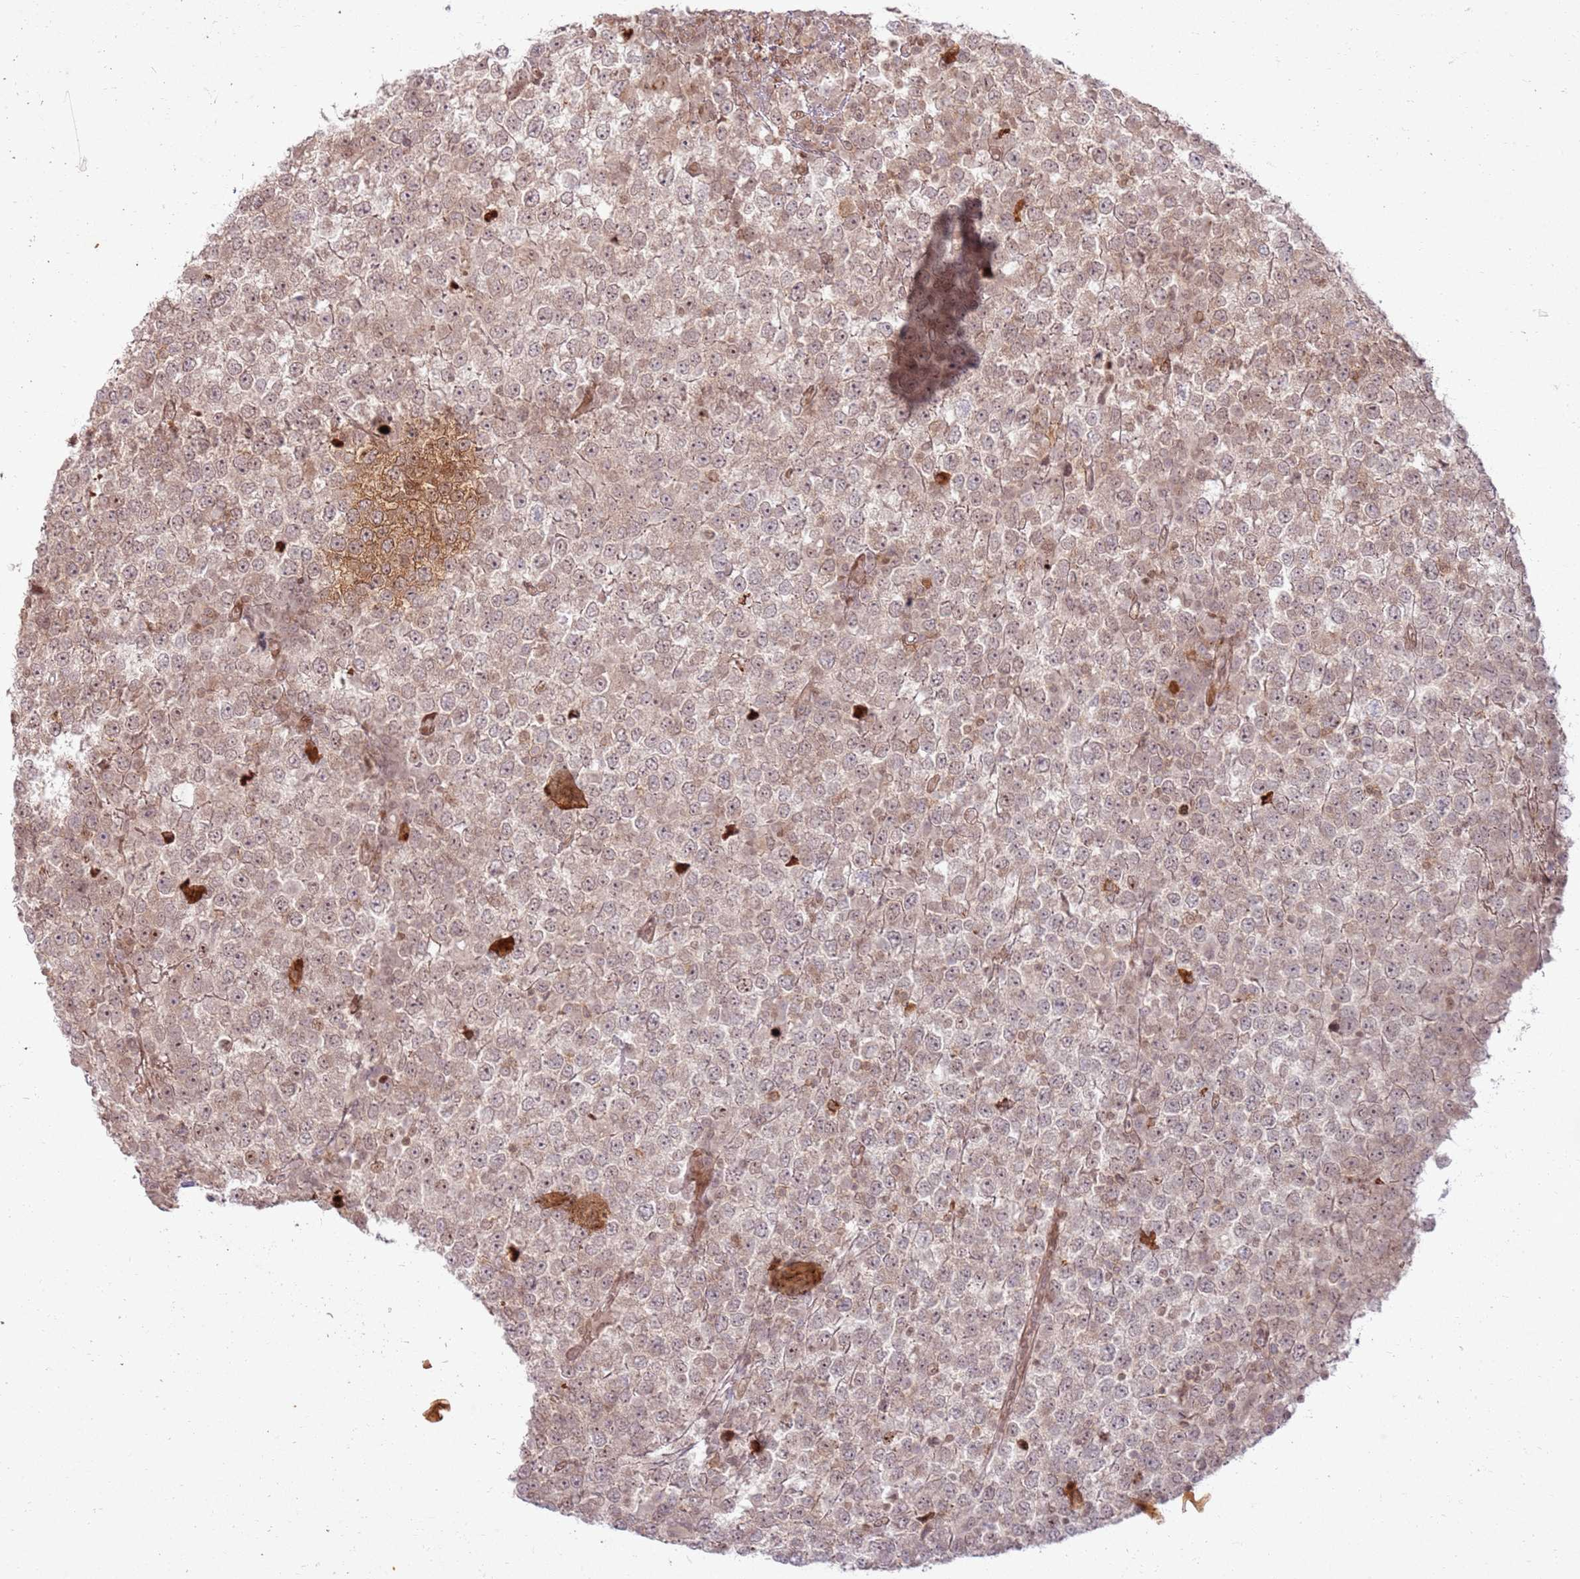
{"staining": {"intensity": "weak", "quantity": ">75%", "location": "cytoplasmic/membranous,nuclear"}, "tissue": "testis cancer", "cell_type": "Tumor cells", "image_type": "cancer", "snomed": [{"axis": "morphology", "description": "Seminoma, NOS"}, {"axis": "topography", "description": "Testis"}], "caption": "Human testis cancer stained with a brown dye exhibits weak cytoplasmic/membranous and nuclear positive positivity in approximately >75% of tumor cells.", "gene": "KLHL36", "patient": {"sex": "male", "age": 65}}